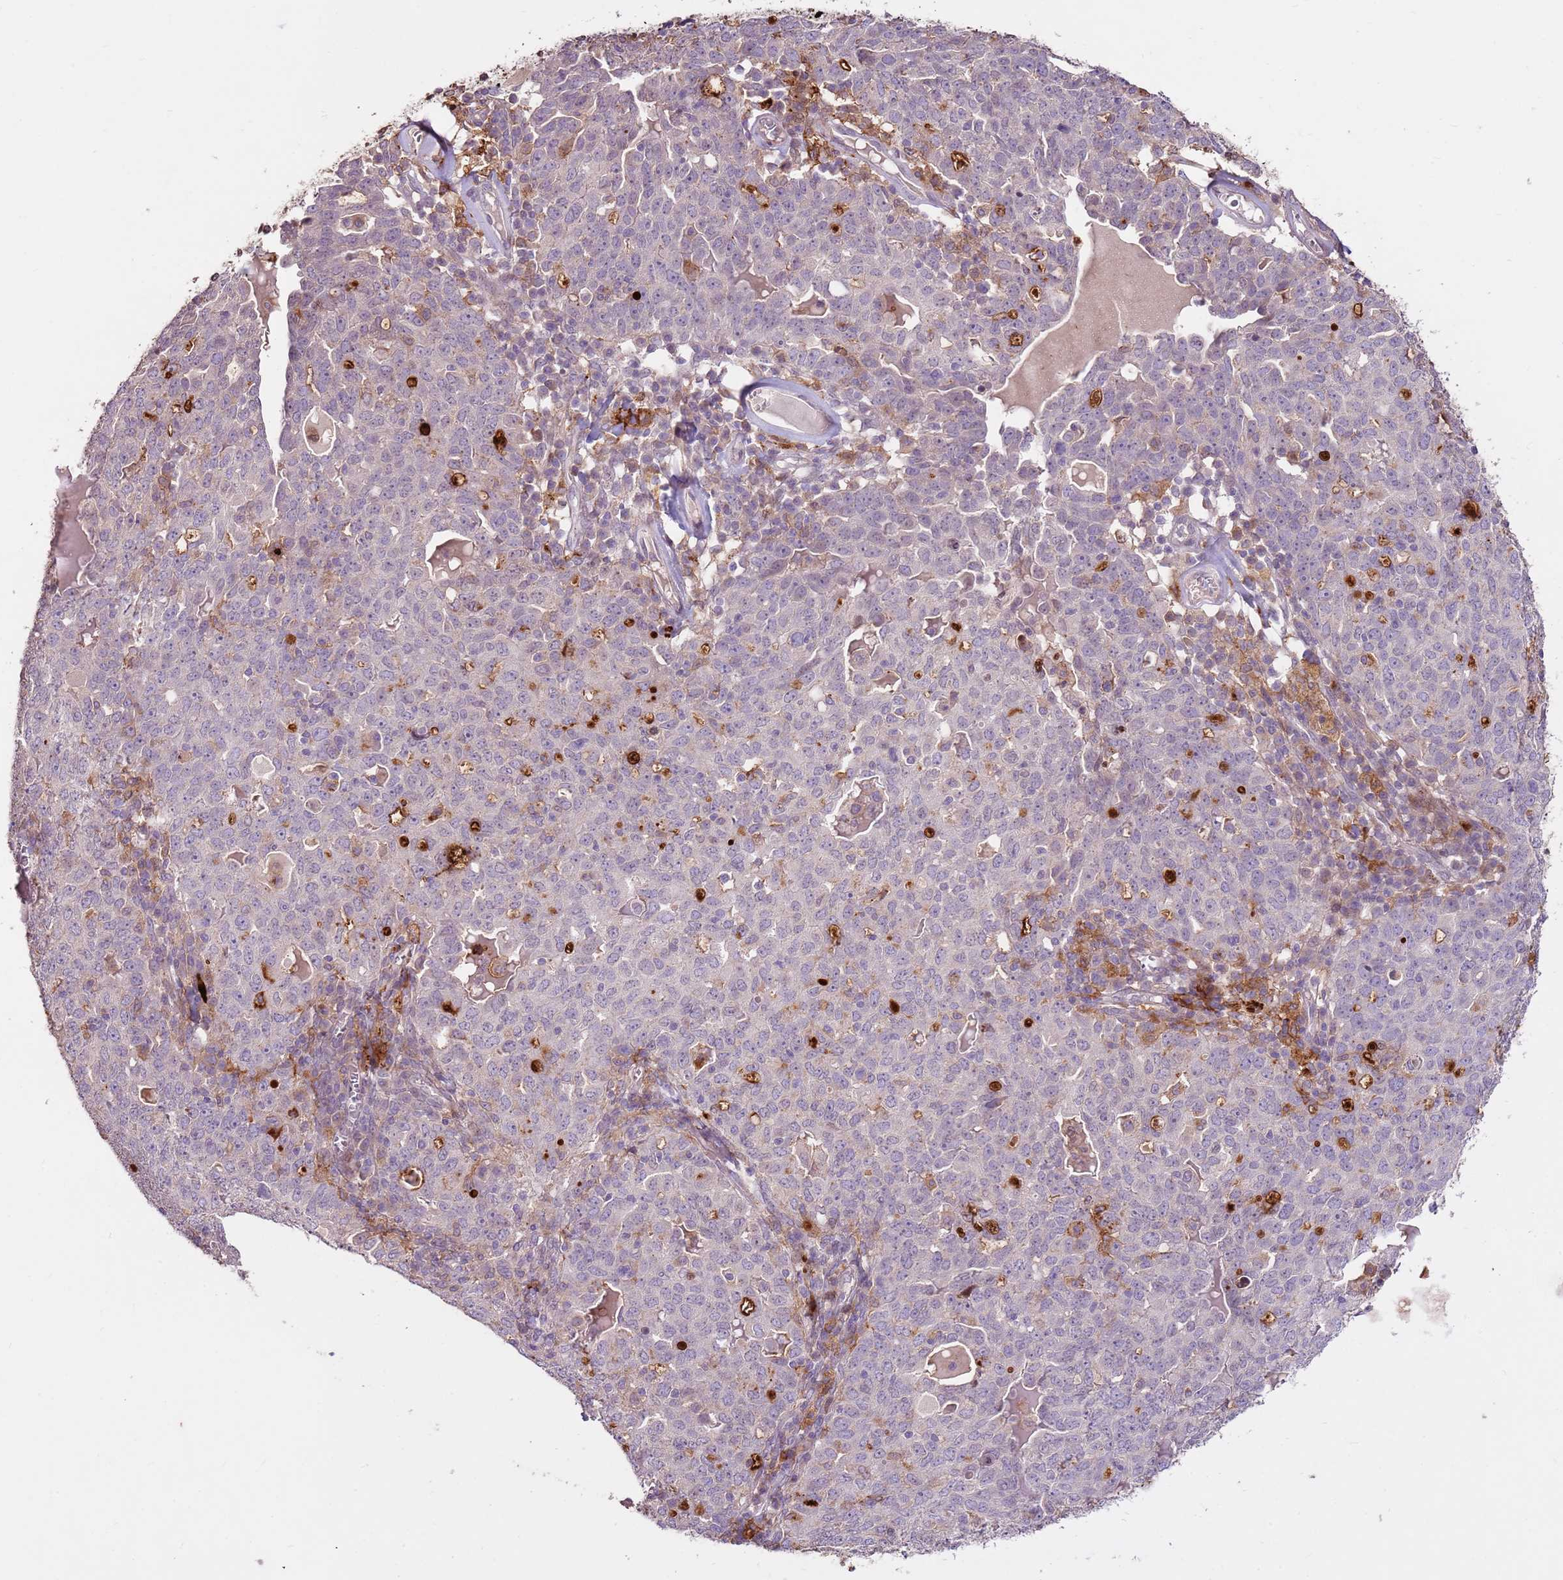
{"staining": {"intensity": "negative", "quantity": "none", "location": "none"}, "tissue": "ovarian cancer", "cell_type": "Tumor cells", "image_type": "cancer", "snomed": [{"axis": "morphology", "description": "Carcinoma, endometroid"}, {"axis": "topography", "description": "Ovary"}], "caption": "Ovarian endometroid carcinoma was stained to show a protein in brown. There is no significant staining in tumor cells.", "gene": "LGI4", "patient": {"sex": "female", "age": 62}}